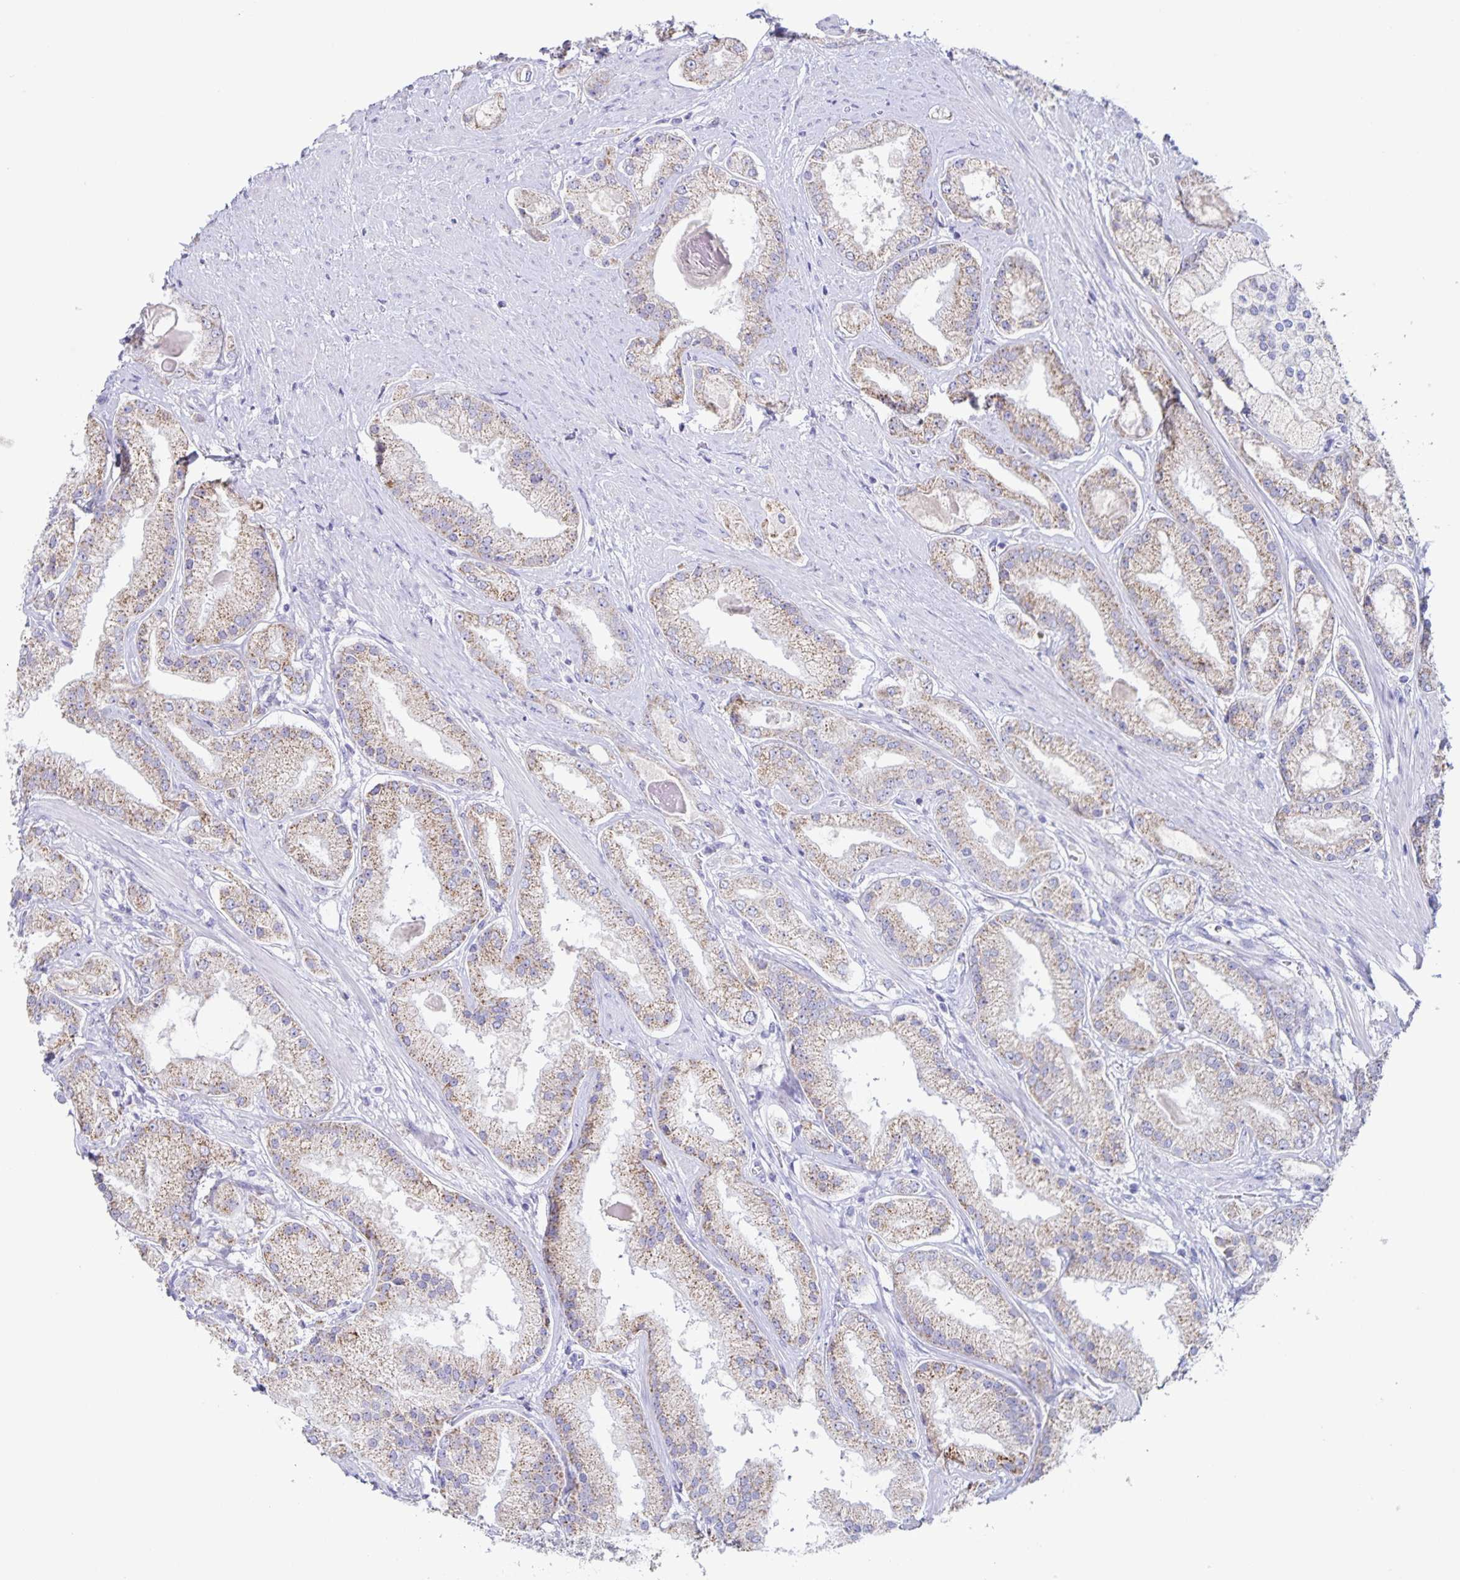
{"staining": {"intensity": "weak", "quantity": "25%-75%", "location": "cytoplasmic/membranous"}, "tissue": "prostate cancer", "cell_type": "Tumor cells", "image_type": "cancer", "snomed": [{"axis": "morphology", "description": "Adenocarcinoma, High grade"}, {"axis": "topography", "description": "Prostate"}], "caption": "Human adenocarcinoma (high-grade) (prostate) stained with a protein marker demonstrates weak staining in tumor cells.", "gene": "RPL36A", "patient": {"sex": "male", "age": 67}}